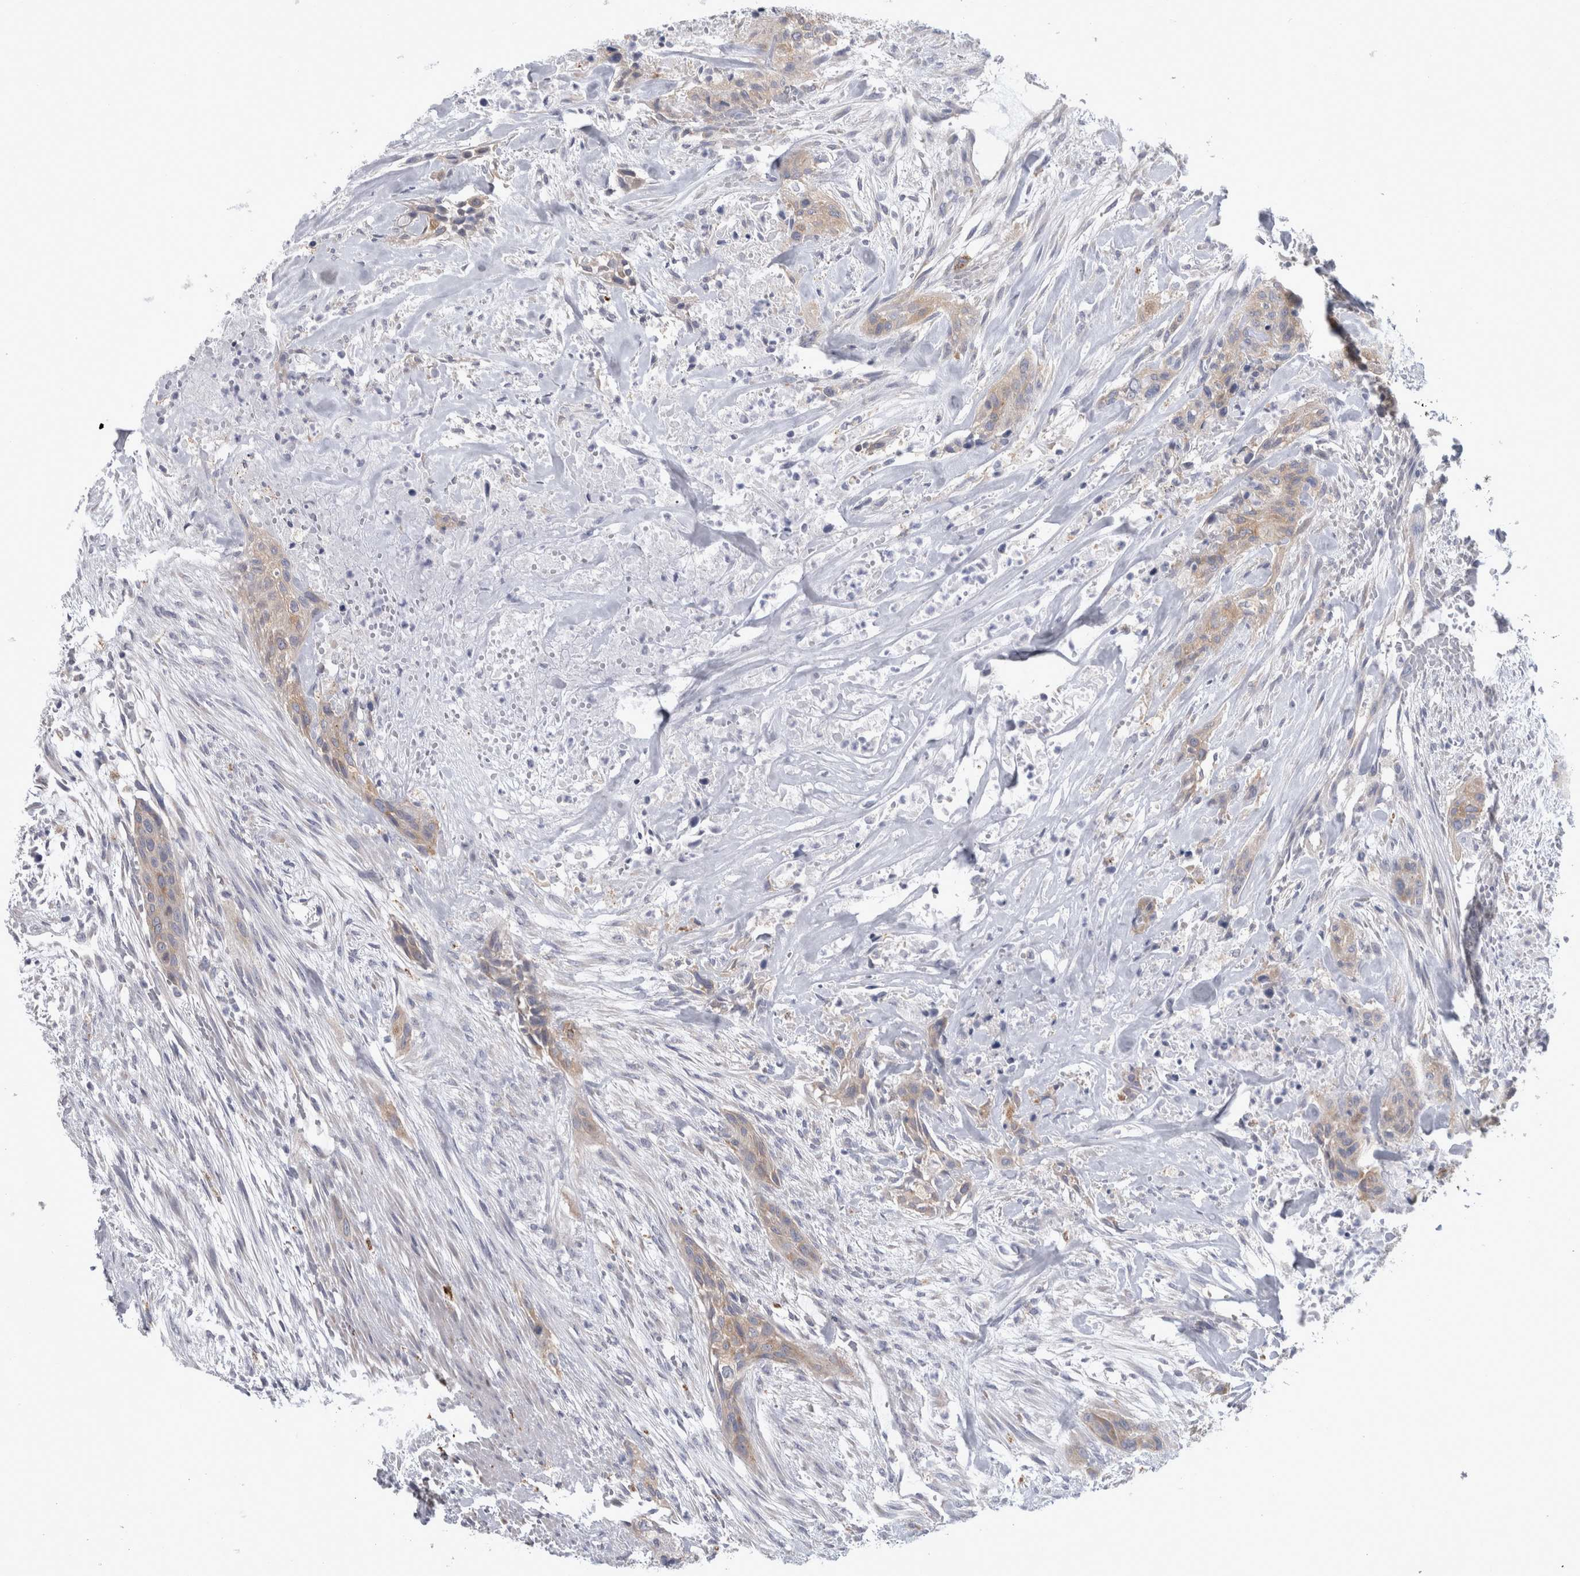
{"staining": {"intensity": "weak", "quantity": ">75%", "location": "cytoplasmic/membranous"}, "tissue": "urothelial cancer", "cell_type": "Tumor cells", "image_type": "cancer", "snomed": [{"axis": "morphology", "description": "Urothelial carcinoma, High grade"}, {"axis": "topography", "description": "Urinary bladder"}], "caption": "Immunohistochemistry (DAB) staining of urothelial carcinoma (high-grade) shows weak cytoplasmic/membranous protein staining in about >75% of tumor cells.", "gene": "GATM", "patient": {"sex": "male", "age": 35}}